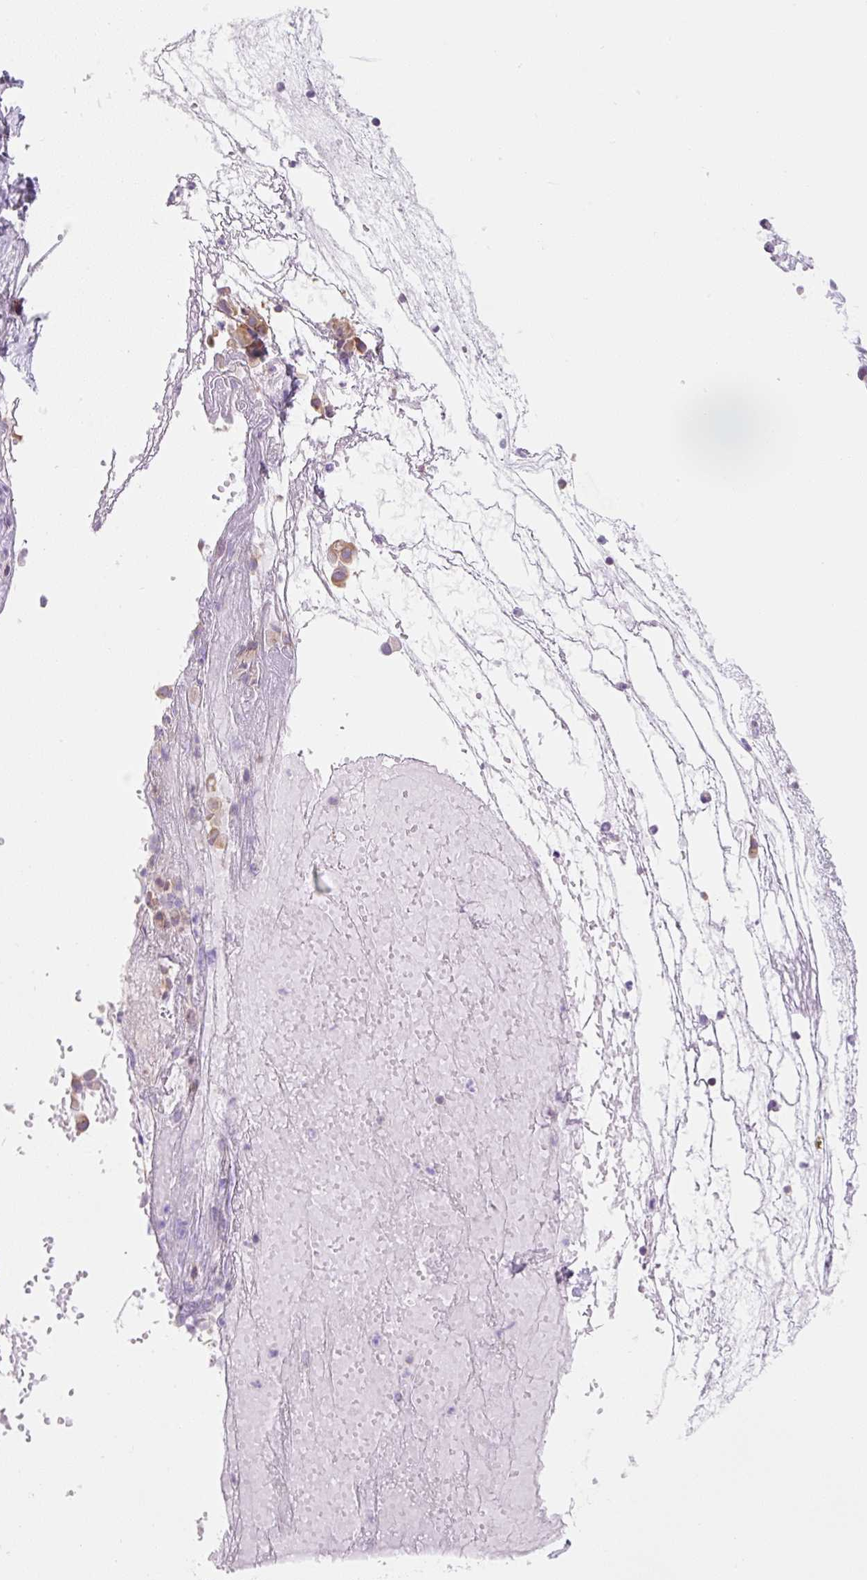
{"staining": {"intensity": "weak", "quantity": ">75%", "location": "cytoplasmic/membranous"}, "tissue": "nasopharynx", "cell_type": "Respiratory epithelial cells", "image_type": "normal", "snomed": [{"axis": "morphology", "description": "Normal tissue, NOS"}, {"axis": "morphology", "description": "Inflammation, NOS"}, {"axis": "topography", "description": "Nasopharynx"}], "caption": "Nasopharynx was stained to show a protein in brown. There is low levels of weak cytoplasmic/membranous expression in approximately >75% of respiratory epithelial cells. (DAB (3,3'-diaminobenzidine) = brown stain, brightfield microscopy at high magnification).", "gene": "RPL18A", "patient": {"sex": "male", "age": 54}}